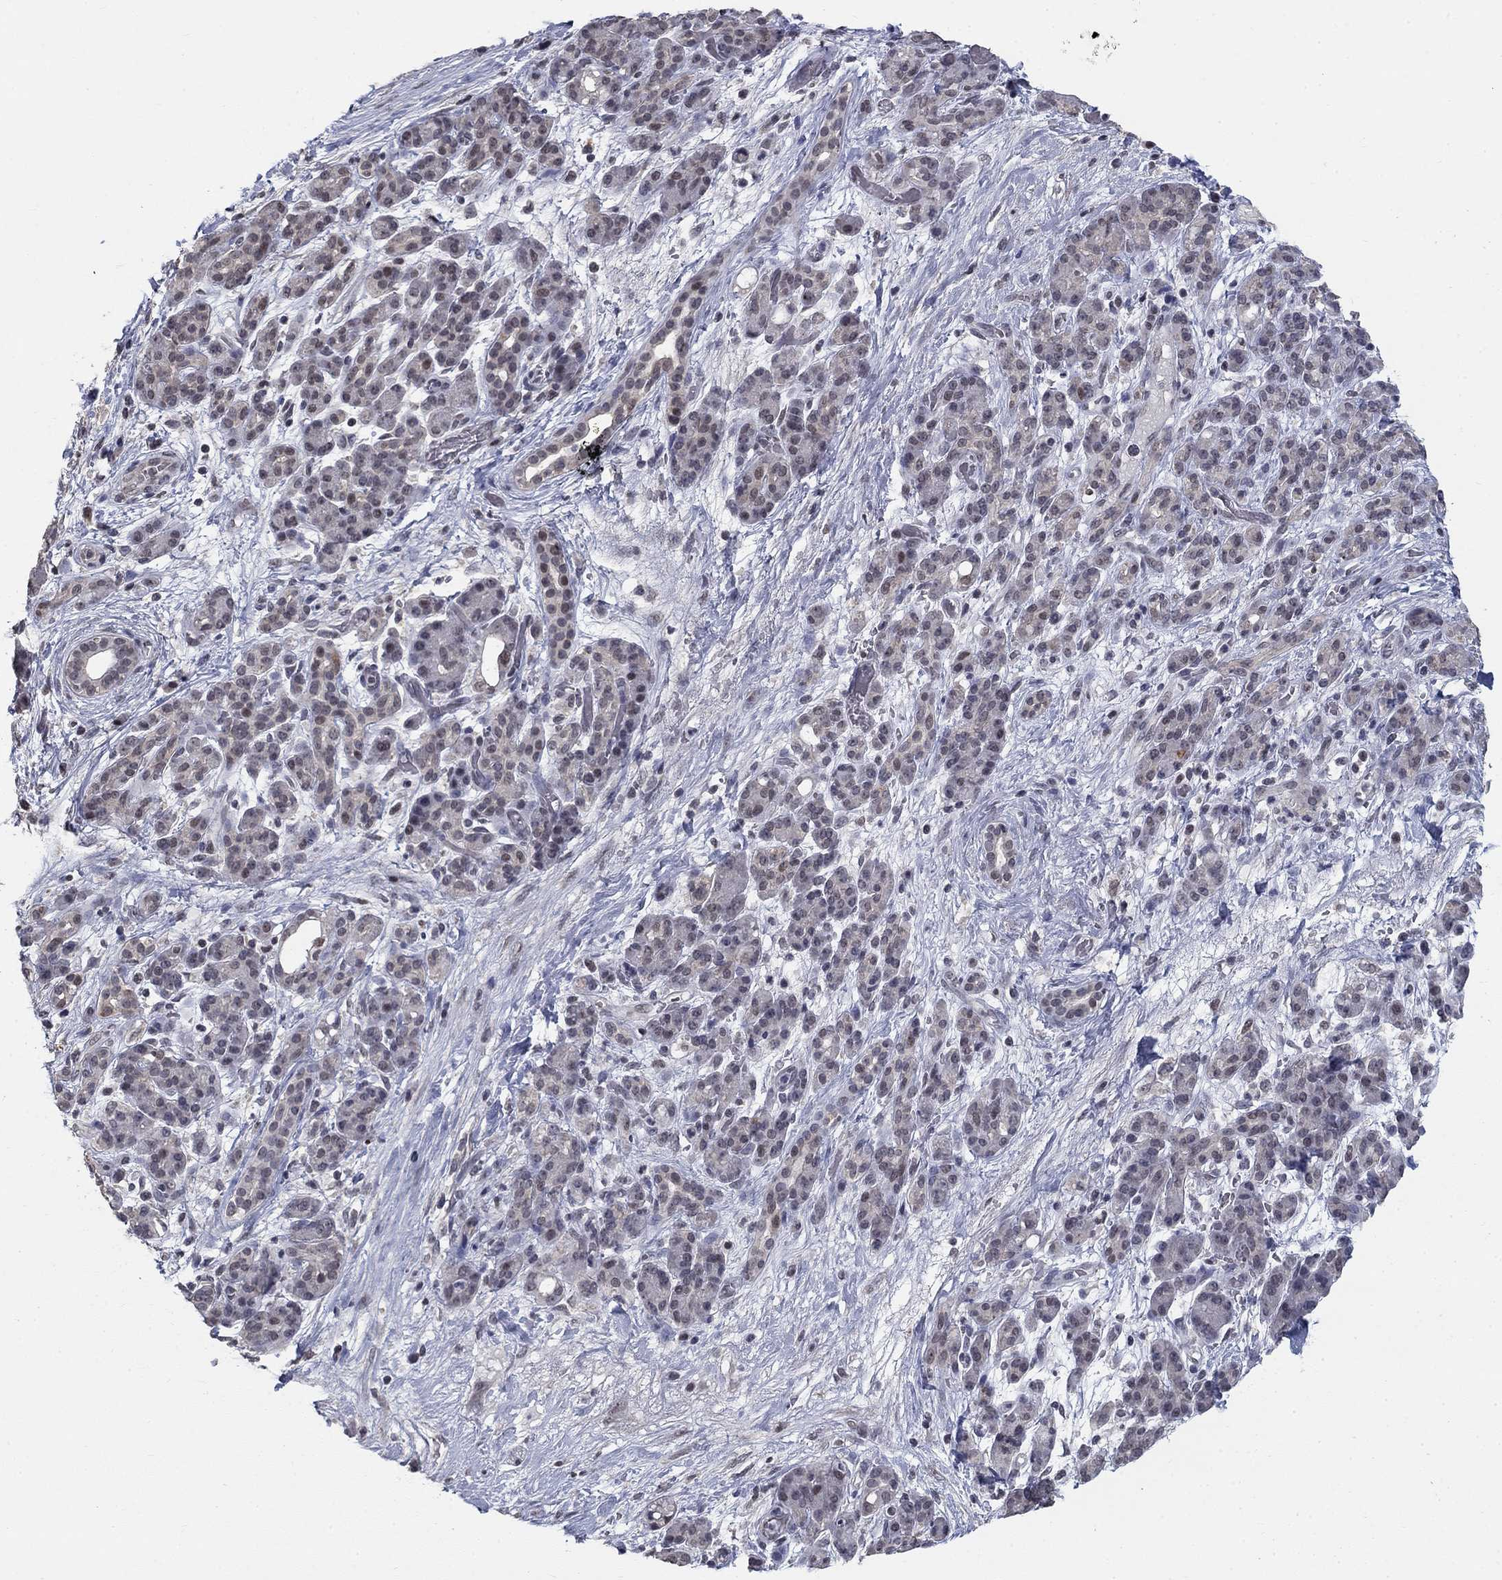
{"staining": {"intensity": "weak", "quantity": "<25%", "location": "nuclear"}, "tissue": "pancreatic cancer", "cell_type": "Tumor cells", "image_type": "cancer", "snomed": [{"axis": "morphology", "description": "Adenocarcinoma, NOS"}, {"axis": "topography", "description": "Pancreas"}], "caption": "The immunohistochemistry (IHC) micrograph has no significant staining in tumor cells of adenocarcinoma (pancreatic) tissue.", "gene": "SPATA33", "patient": {"sex": "male", "age": 44}}